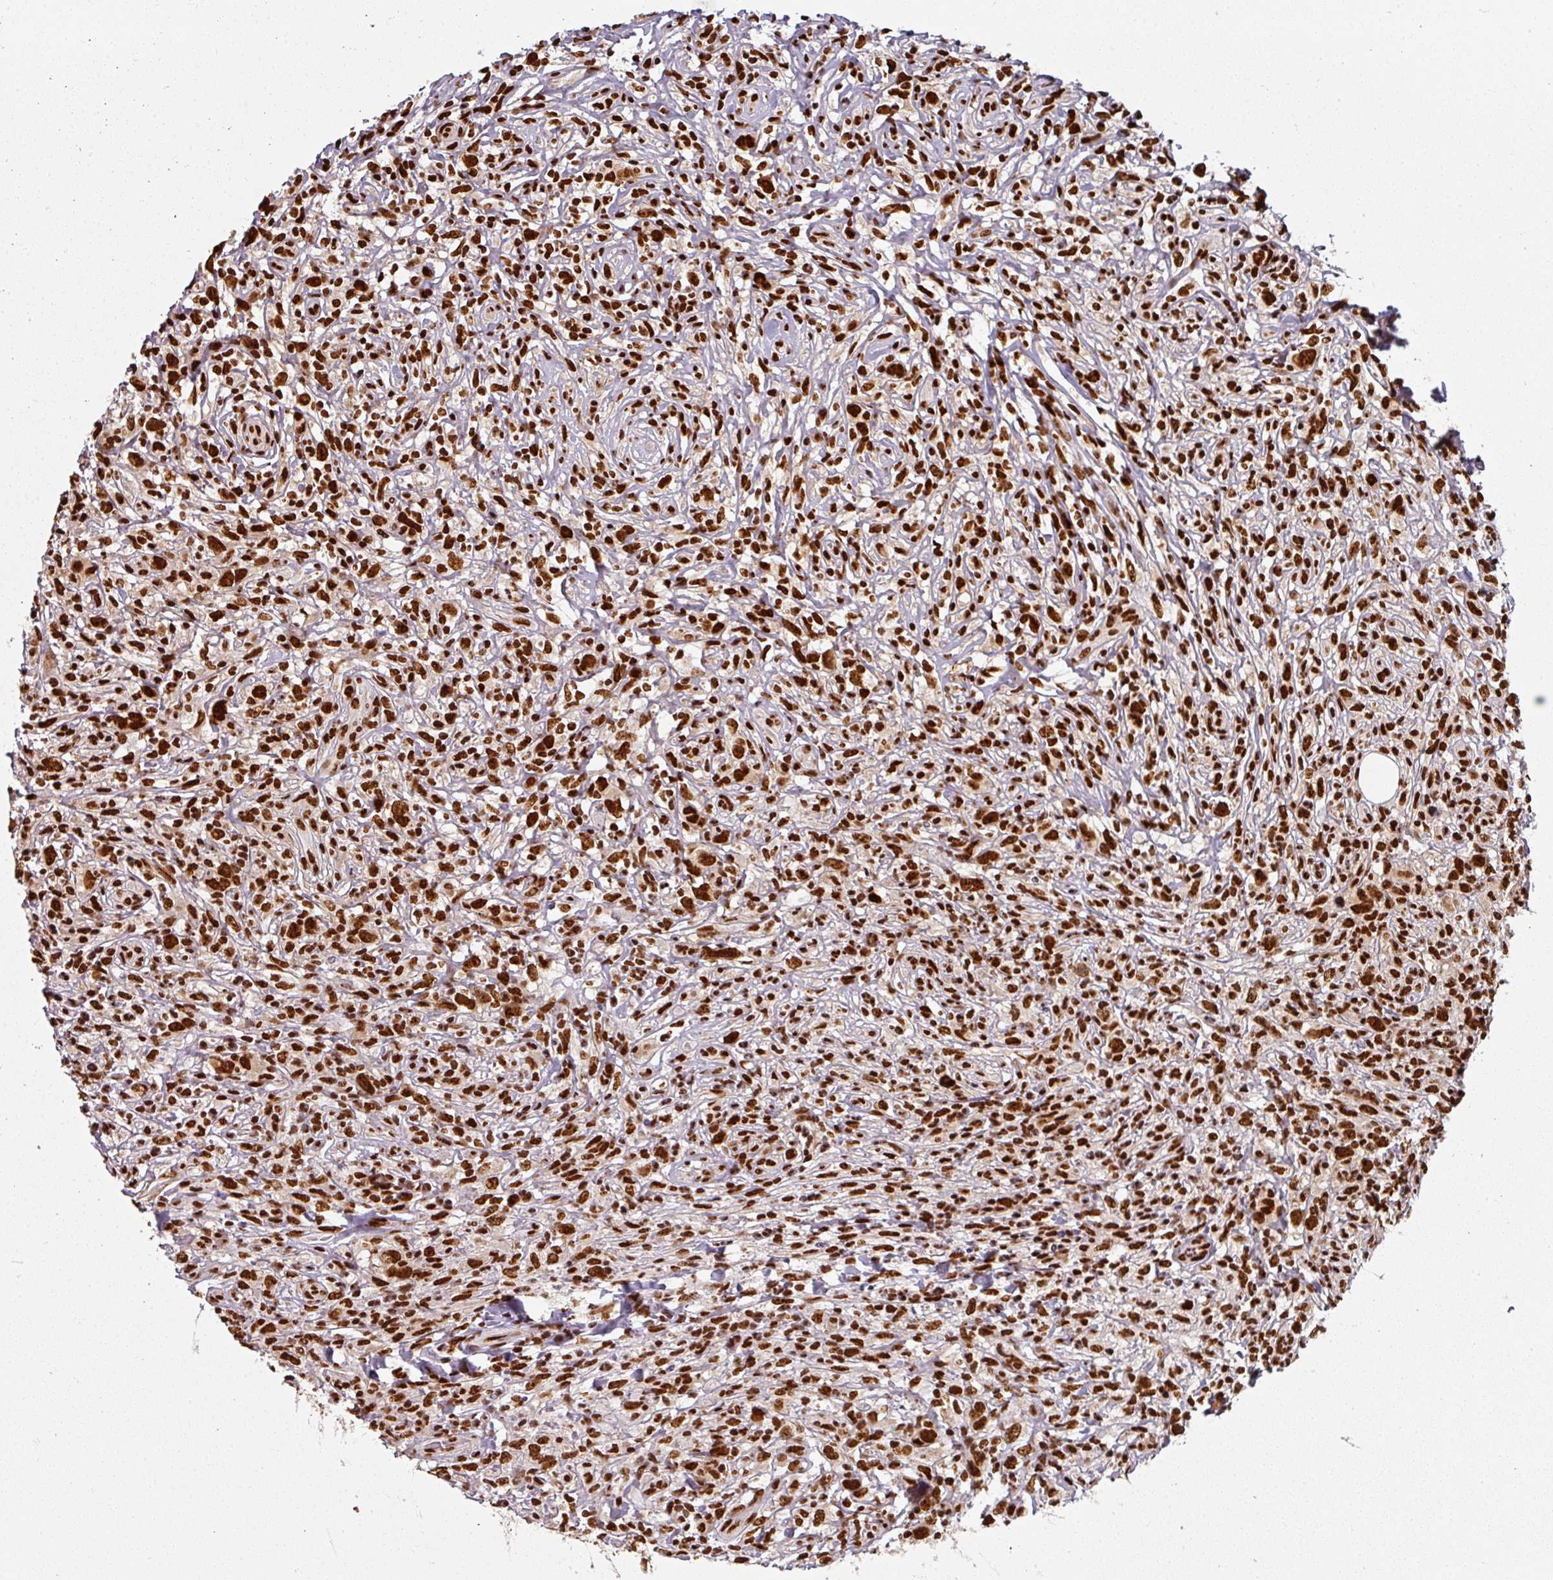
{"staining": {"intensity": "strong", "quantity": ">75%", "location": "nuclear"}, "tissue": "lymphoma", "cell_type": "Tumor cells", "image_type": "cancer", "snomed": [{"axis": "morphology", "description": "Hodgkin's disease, NOS"}, {"axis": "topography", "description": "No Tissue"}], "caption": "Tumor cells display high levels of strong nuclear positivity in approximately >75% of cells in human lymphoma.", "gene": "SIK3", "patient": {"sex": "female", "age": 21}}